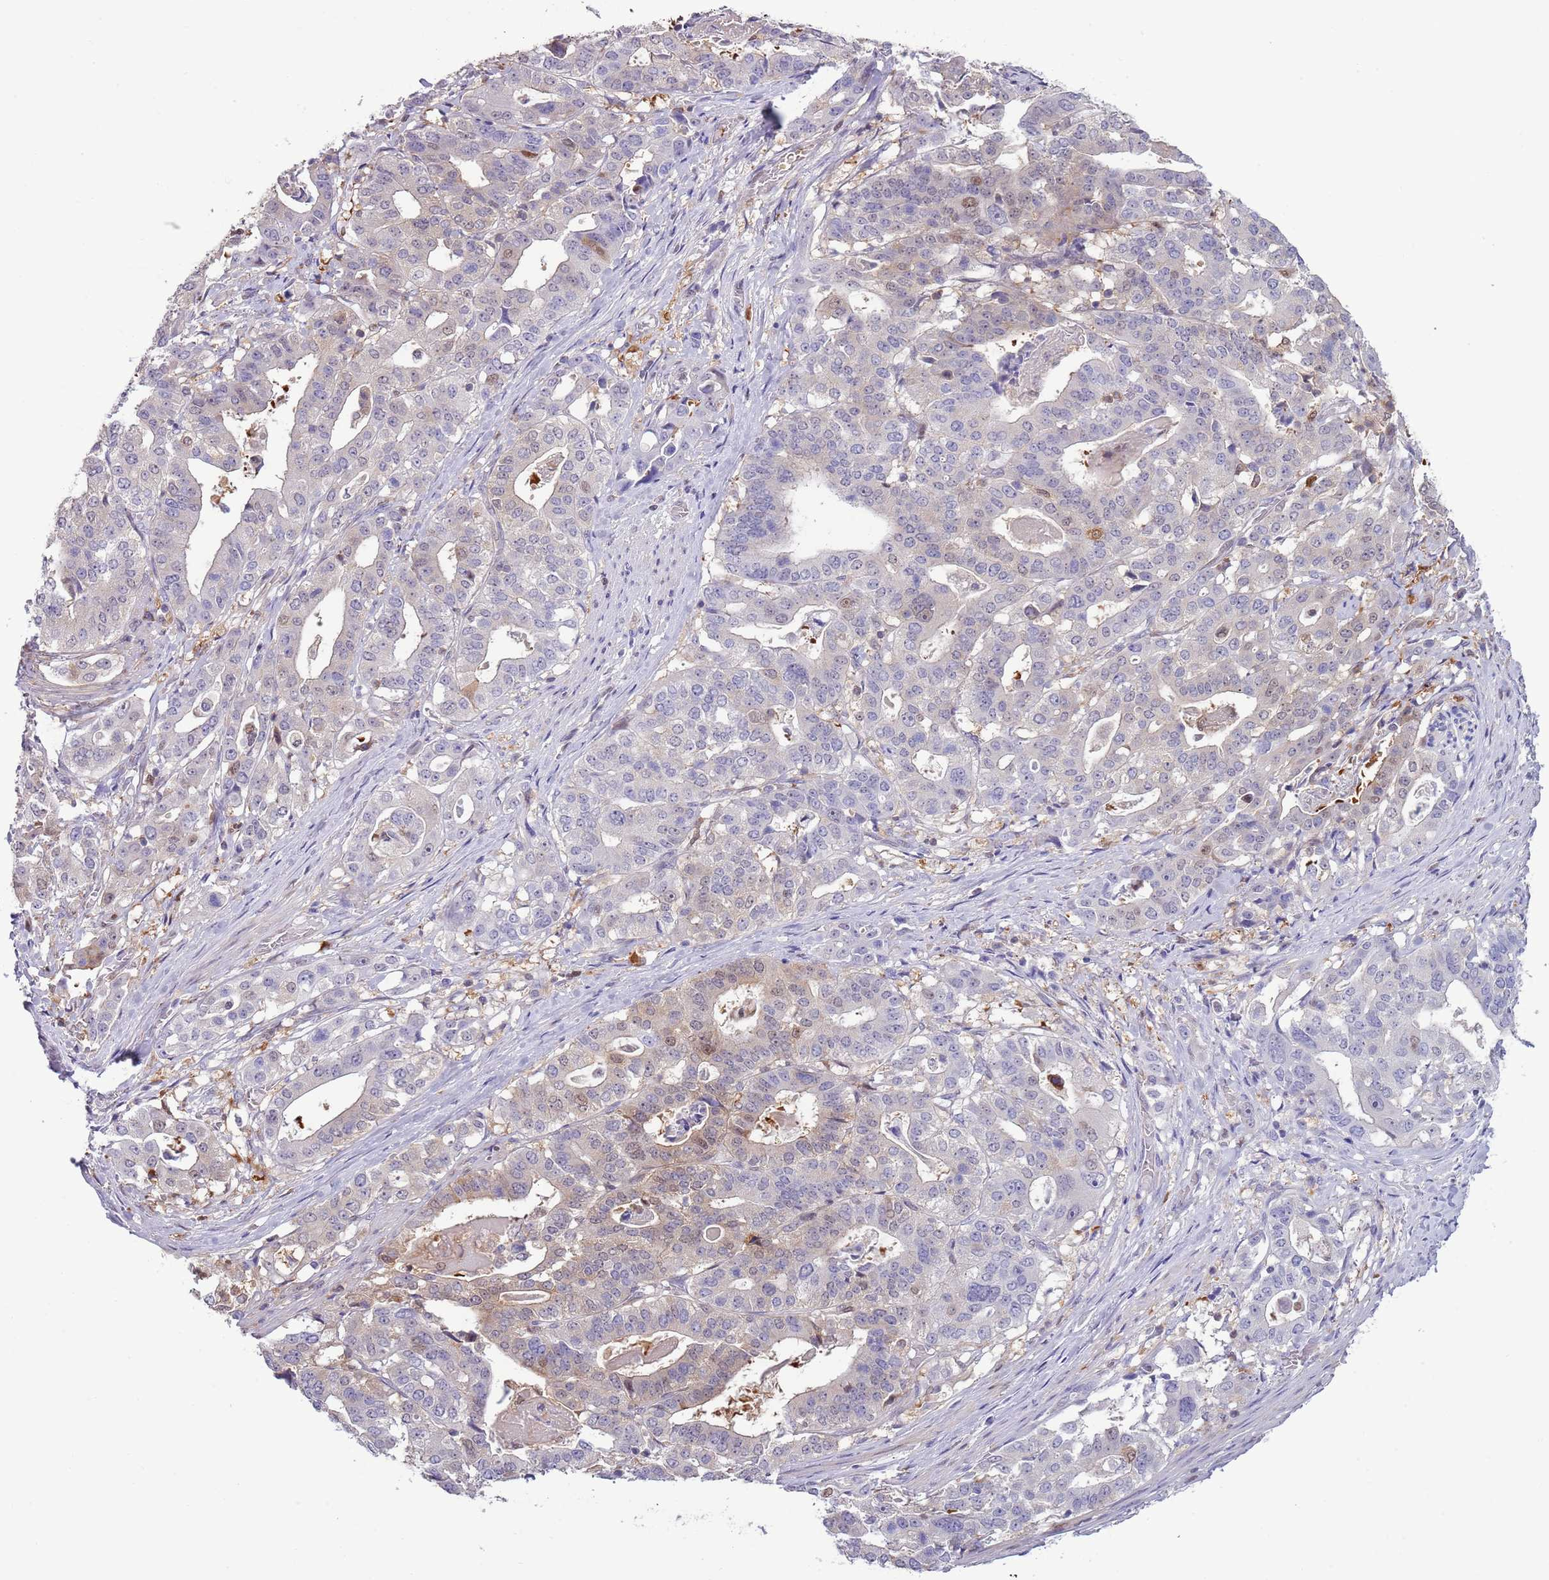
{"staining": {"intensity": "weak", "quantity": "<25%", "location": "nuclear"}, "tissue": "stomach cancer", "cell_type": "Tumor cells", "image_type": "cancer", "snomed": [{"axis": "morphology", "description": "Adenocarcinoma, NOS"}, {"axis": "topography", "description": "Stomach"}], "caption": "A micrograph of human stomach adenocarcinoma is negative for staining in tumor cells.", "gene": "NBPF6", "patient": {"sex": "male", "age": 48}}